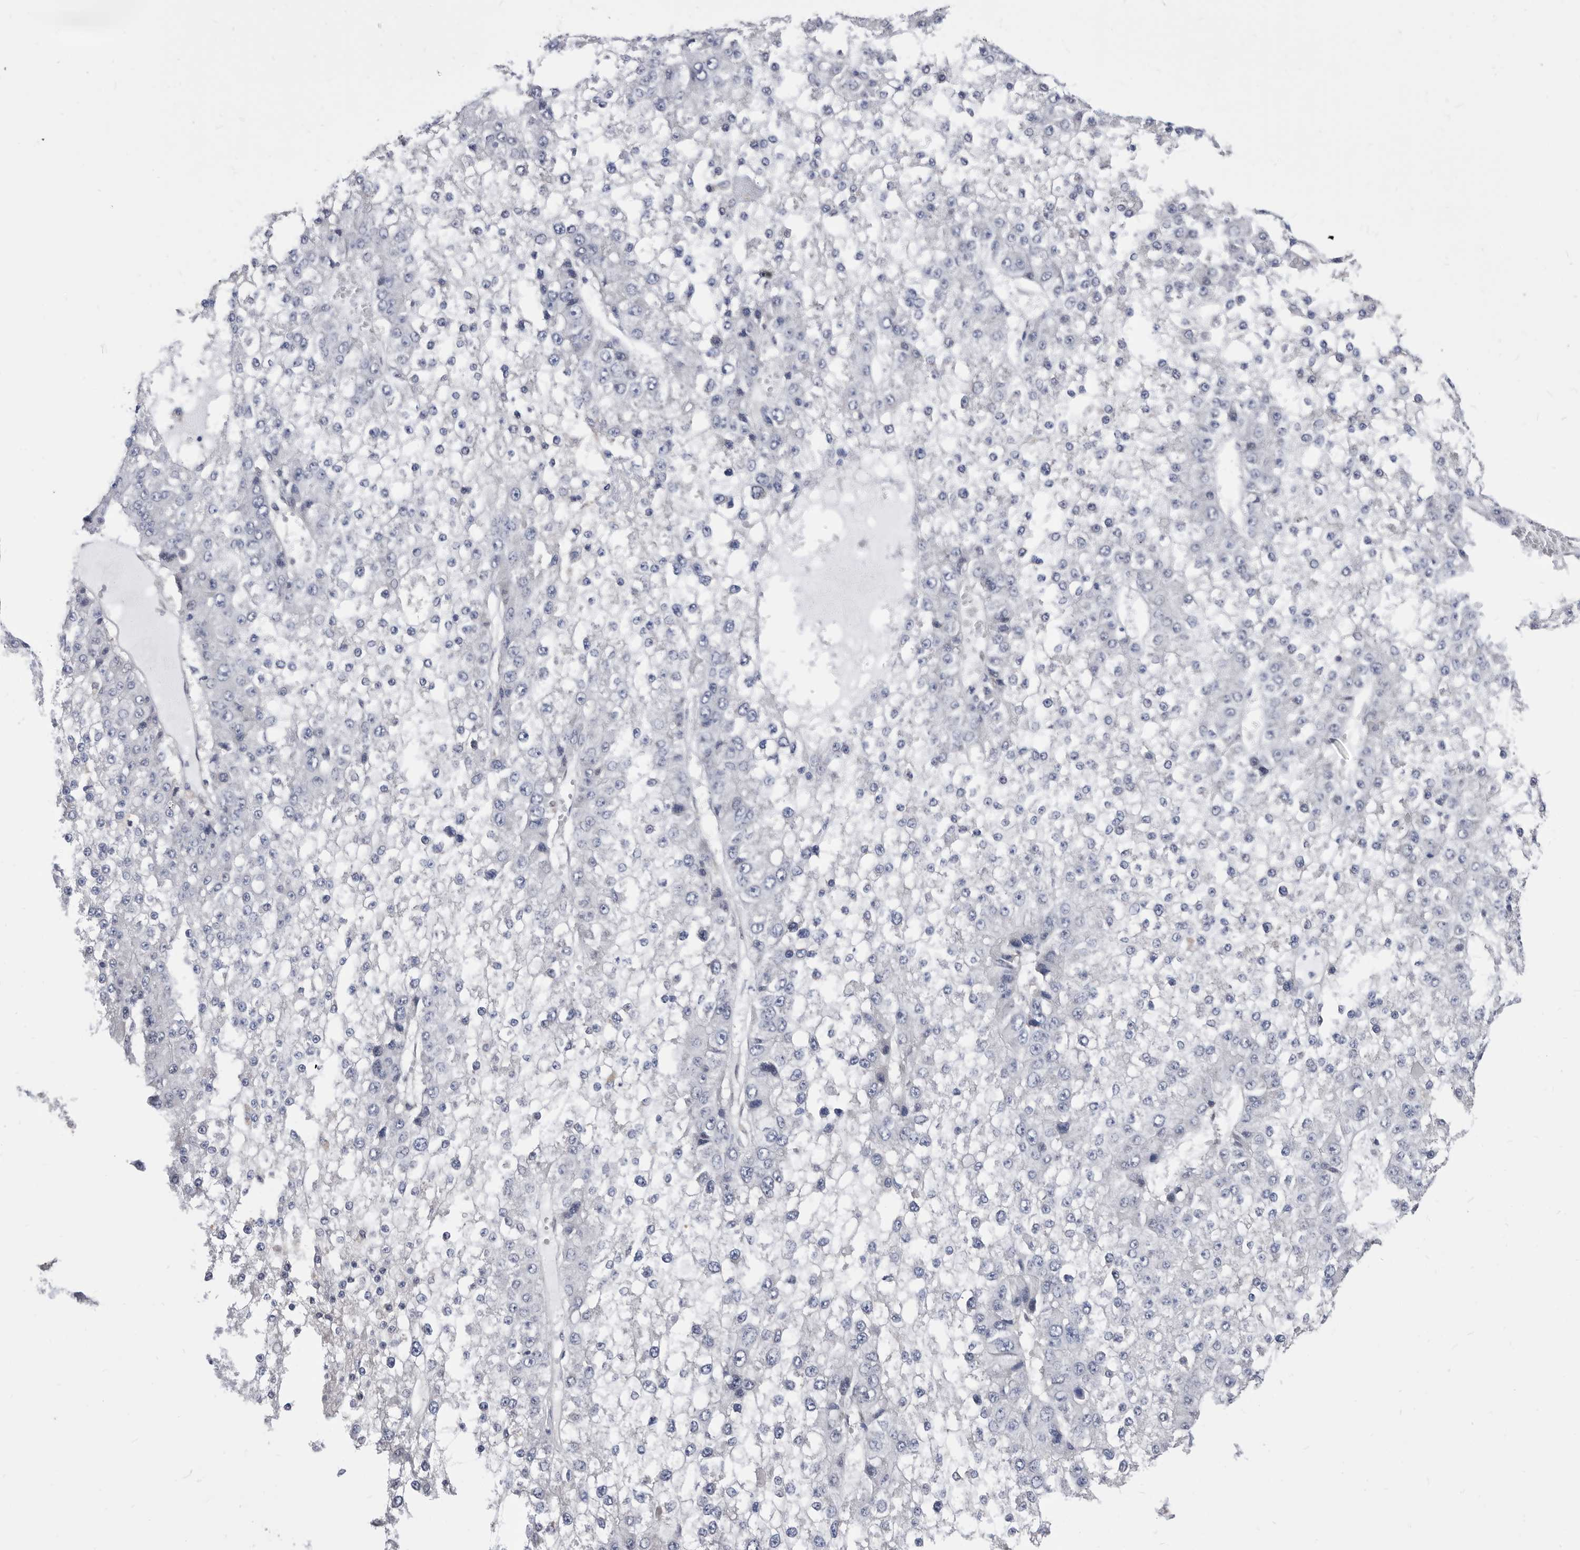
{"staining": {"intensity": "negative", "quantity": "none", "location": "none"}, "tissue": "liver cancer", "cell_type": "Tumor cells", "image_type": "cancer", "snomed": [{"axis": "morphology", "description": "Carcinoma, Hepatocellular, NOS"}, {"axis": "topography", "description": "Liver"}], "caption": "This micrograph is of liver cancer stained with immunohistochemistry (IHC) to label a protein in brown with the nuclei are counter-stained blue. There is no staining in tumor cells. Nuclei are stained in blue.", "gene": "CCT4", "patient": {"sex": "female", "age": 73}}